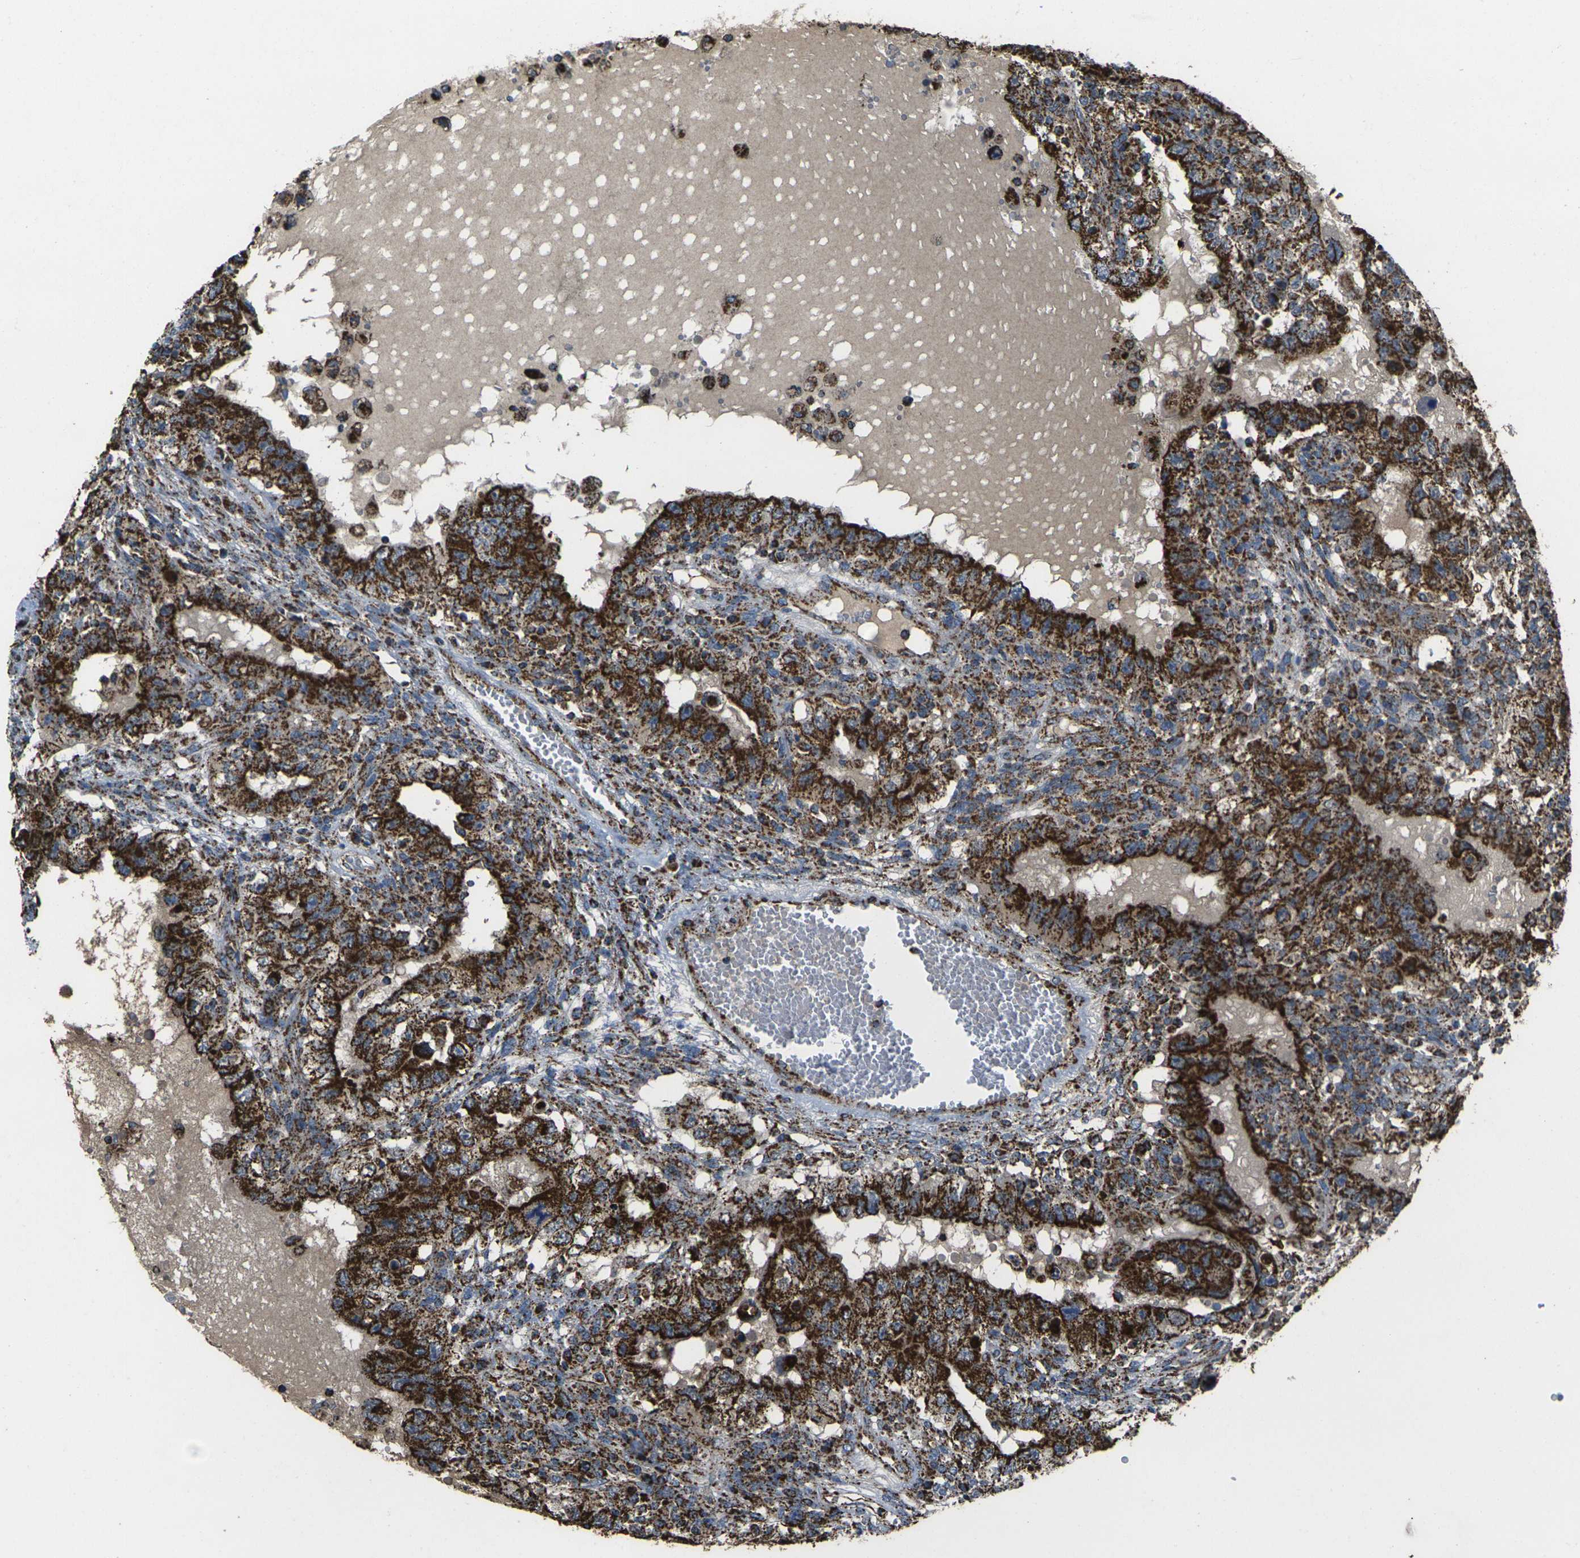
{"staining": {"intensity": "strong", "quantity": ">75%", "location": "cytoplasmic/membranous"}, "tissue": "testis cancer", "cell_type": "Tumor cells", "image_type": "cancer", "snomed": [{"axis": "morphology", "description": "Carcinoma, Embryonal, NOS"}, {"axis": "topography", "description": "Testis"}], "caption": "Protein expression analysis of human testis embryonal carcinoma reveals strong cytoplasmic/membranous staining in approximately >75% of tumor cells.", "gene": "KLHL5", "patient": {"sex": "male", "age": 26}}